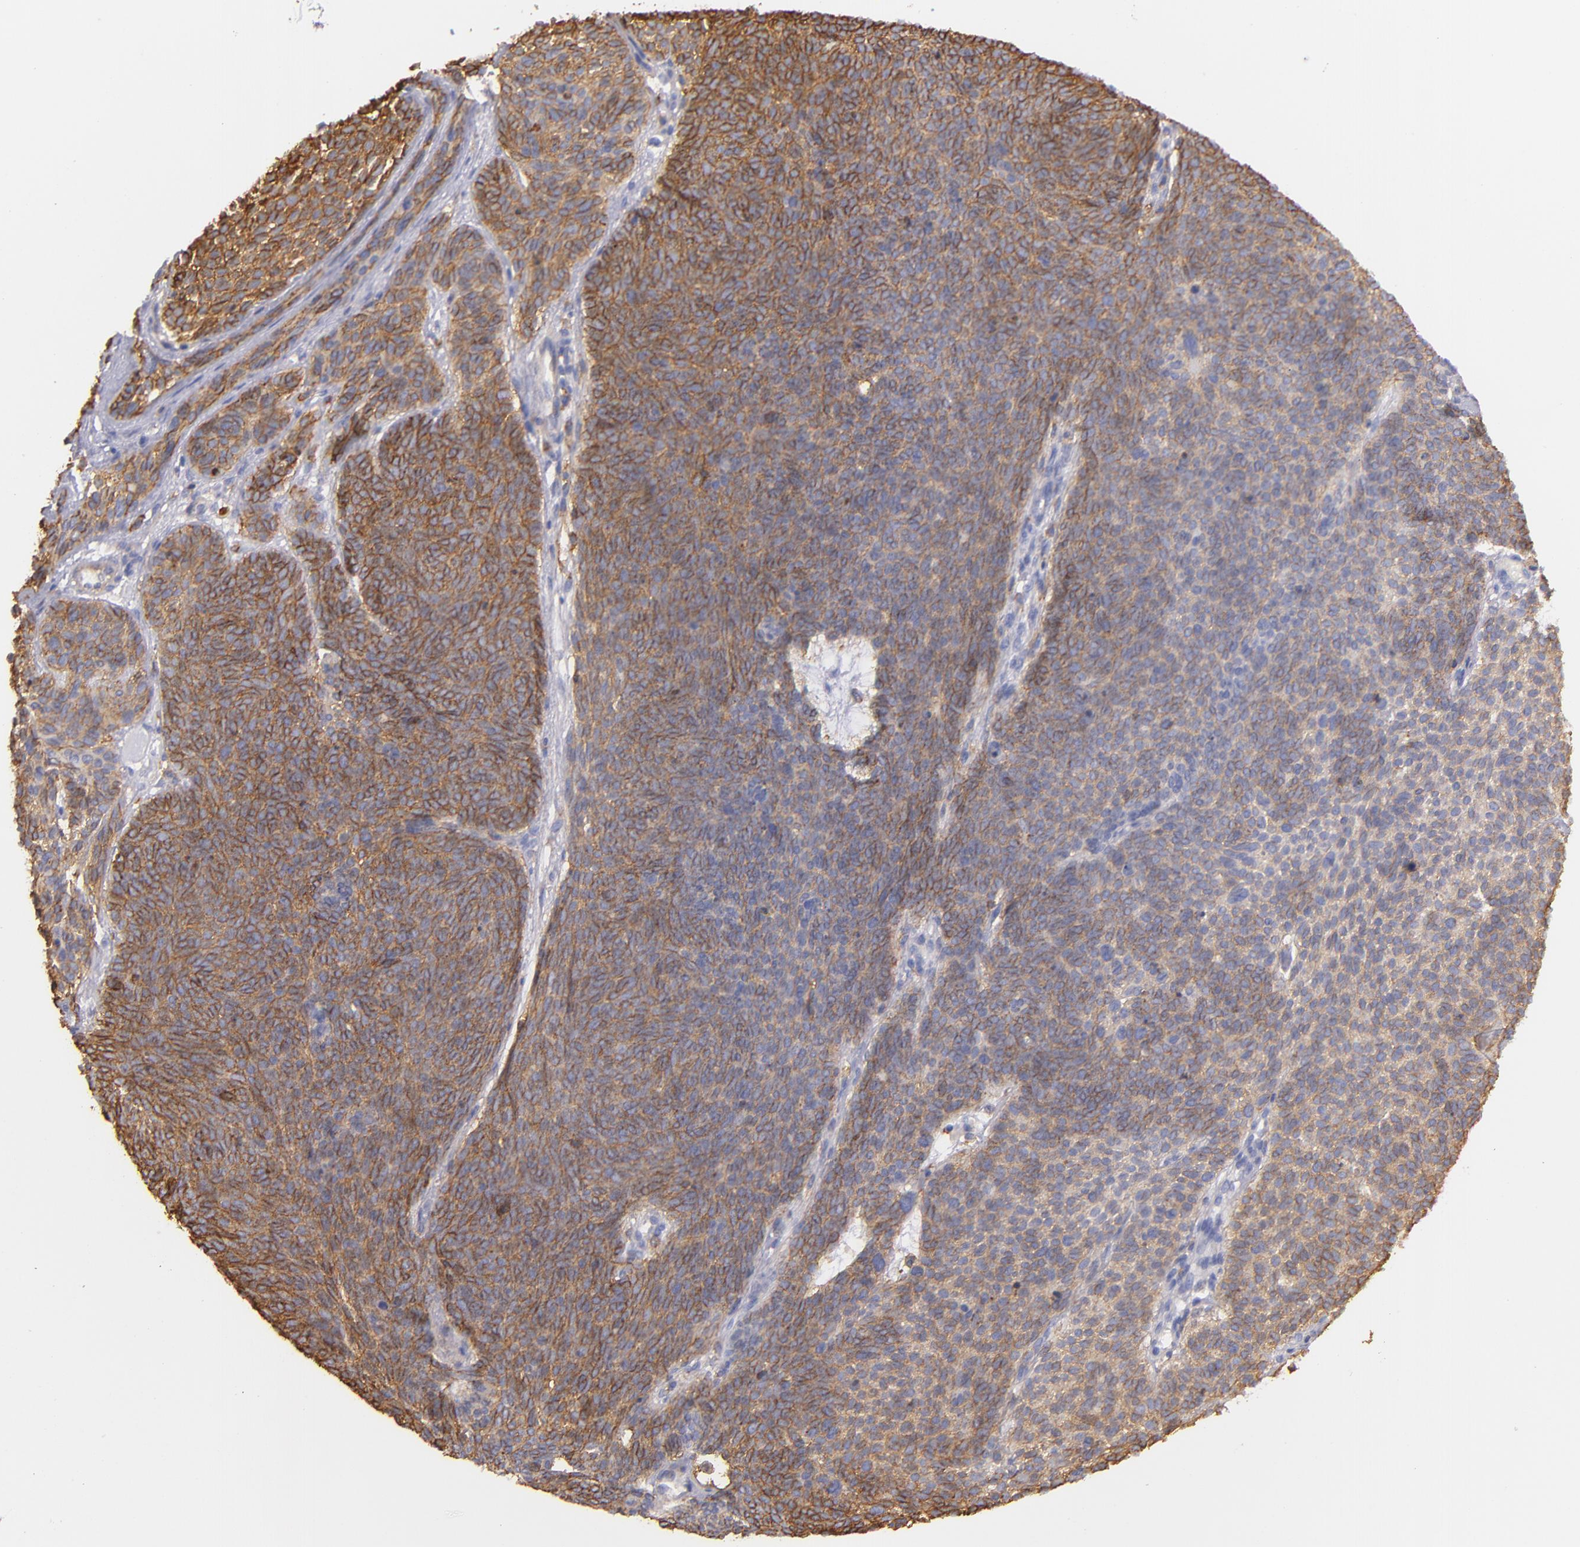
{"staining": {"intensity": "moderate", "quantity": ">75%", "location": "cytoplasmic/membranous"}, "tissue": "skin cancer", "cell_type": "Tumor cells", "image_type": "cancer", "snomed": [{"axis": "morphology", "description": "Basal cell carcinoma"}, {"axis": "topography", "description": "Skin"}], "caption": "The photomicrograph shows staining of basal cell carcinoma (skin), revealing moderate cytoplasmic/membranous protein expression (brown color) within tumor cells.", "gene": "CD151", "patient": {"sex": "male", "age": 84}}